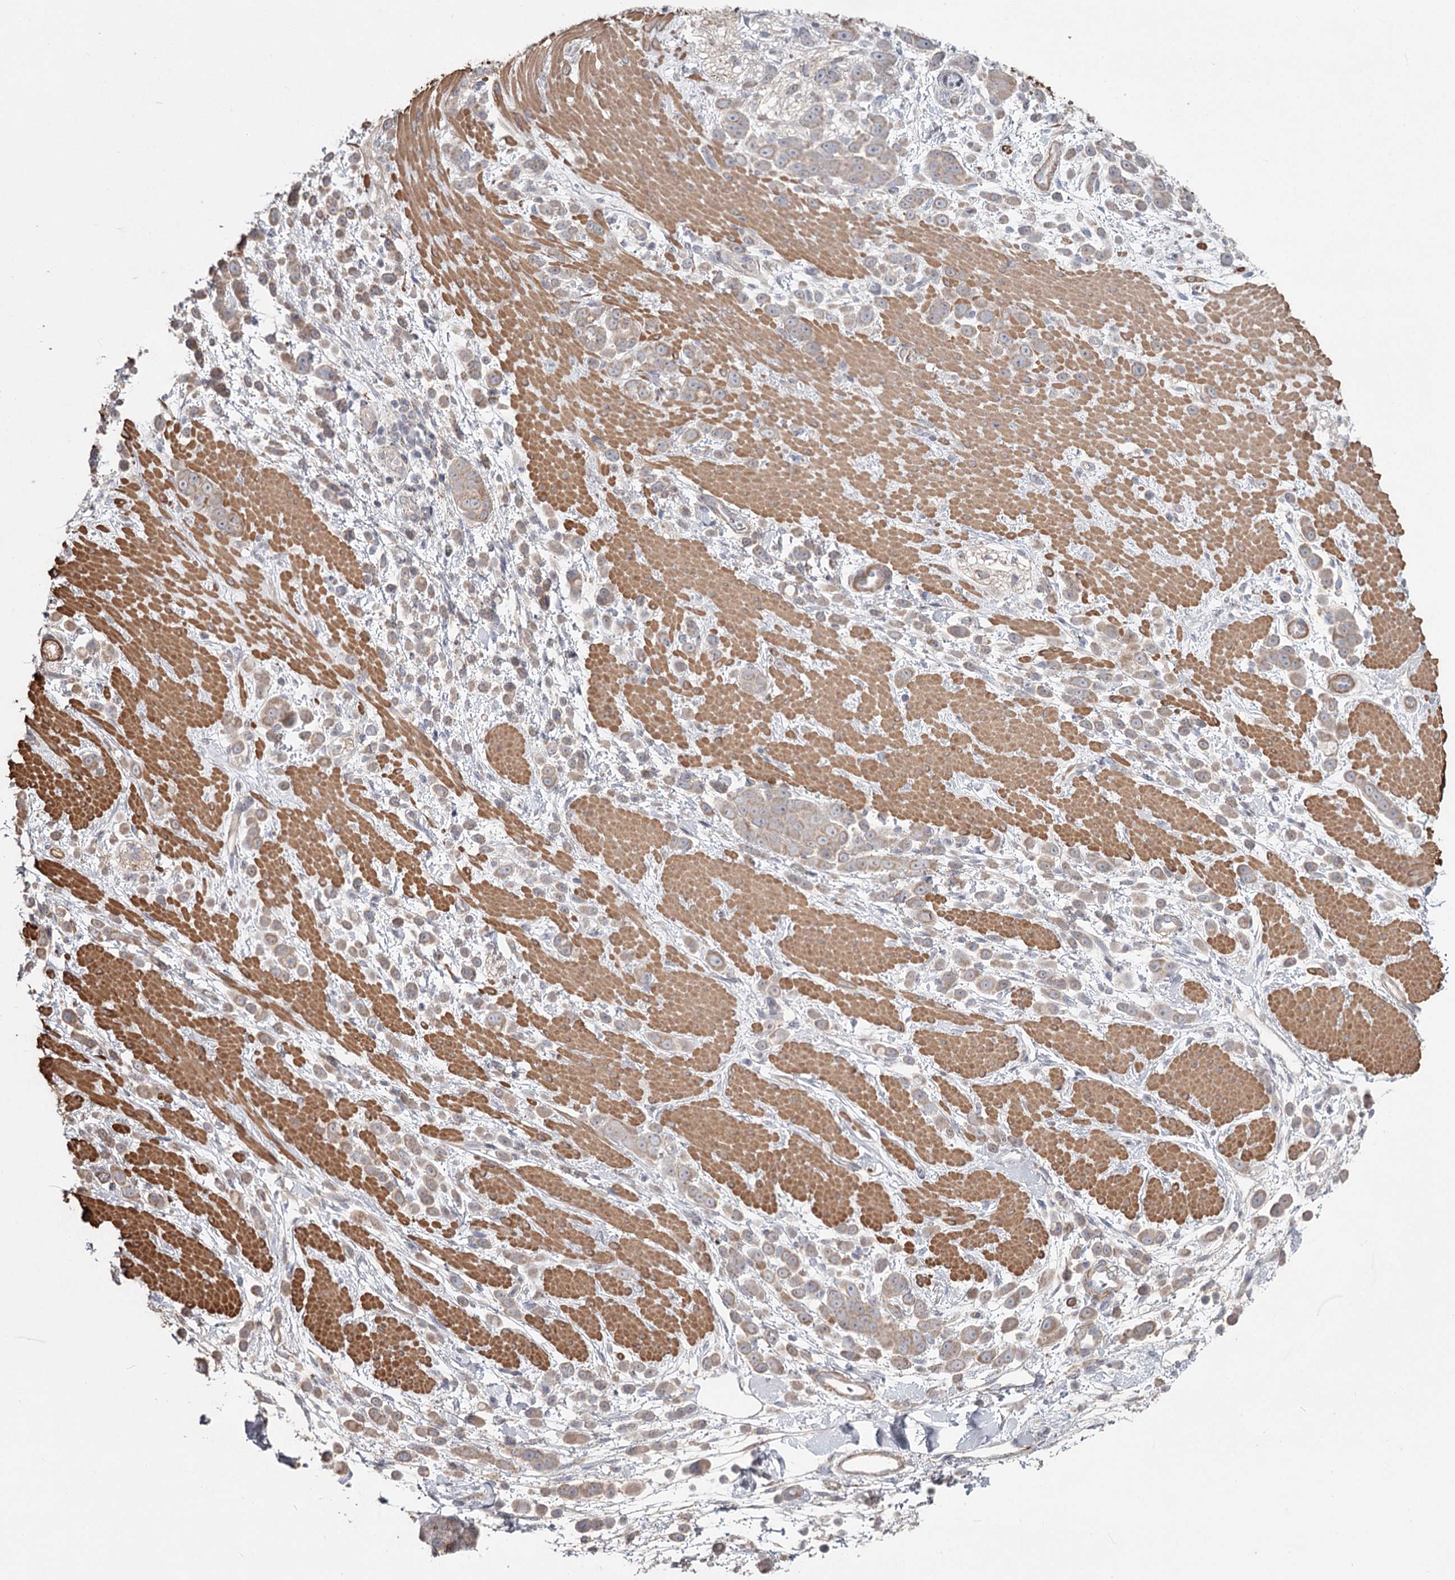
{"staining": {"intensity": "weak", "quantity": ">75%", "location": "cytoplasmic/membranous"}, "tissue": "pancreatic cancer", "cell_type": "Tumor cells", "image_type": "cancer", "snomed": [{"axis": "morphology", "description": "Normal tissue, NOS"}, {"axis": "morphology", "description": "Adenocarcinoma, NOS"}, {"axis": "topography", "description": "Pancreas"}], "caption": "IHC (DAB (3,3'-diaminobenzidine)) staining of pancreatic adenocarcinoma exhibits weak cytoplasmic/membranous protein expression in approximately >75% of tumor cells.", "gene": "DHRS9", "patient": {"sex": "female", "age": 64}}